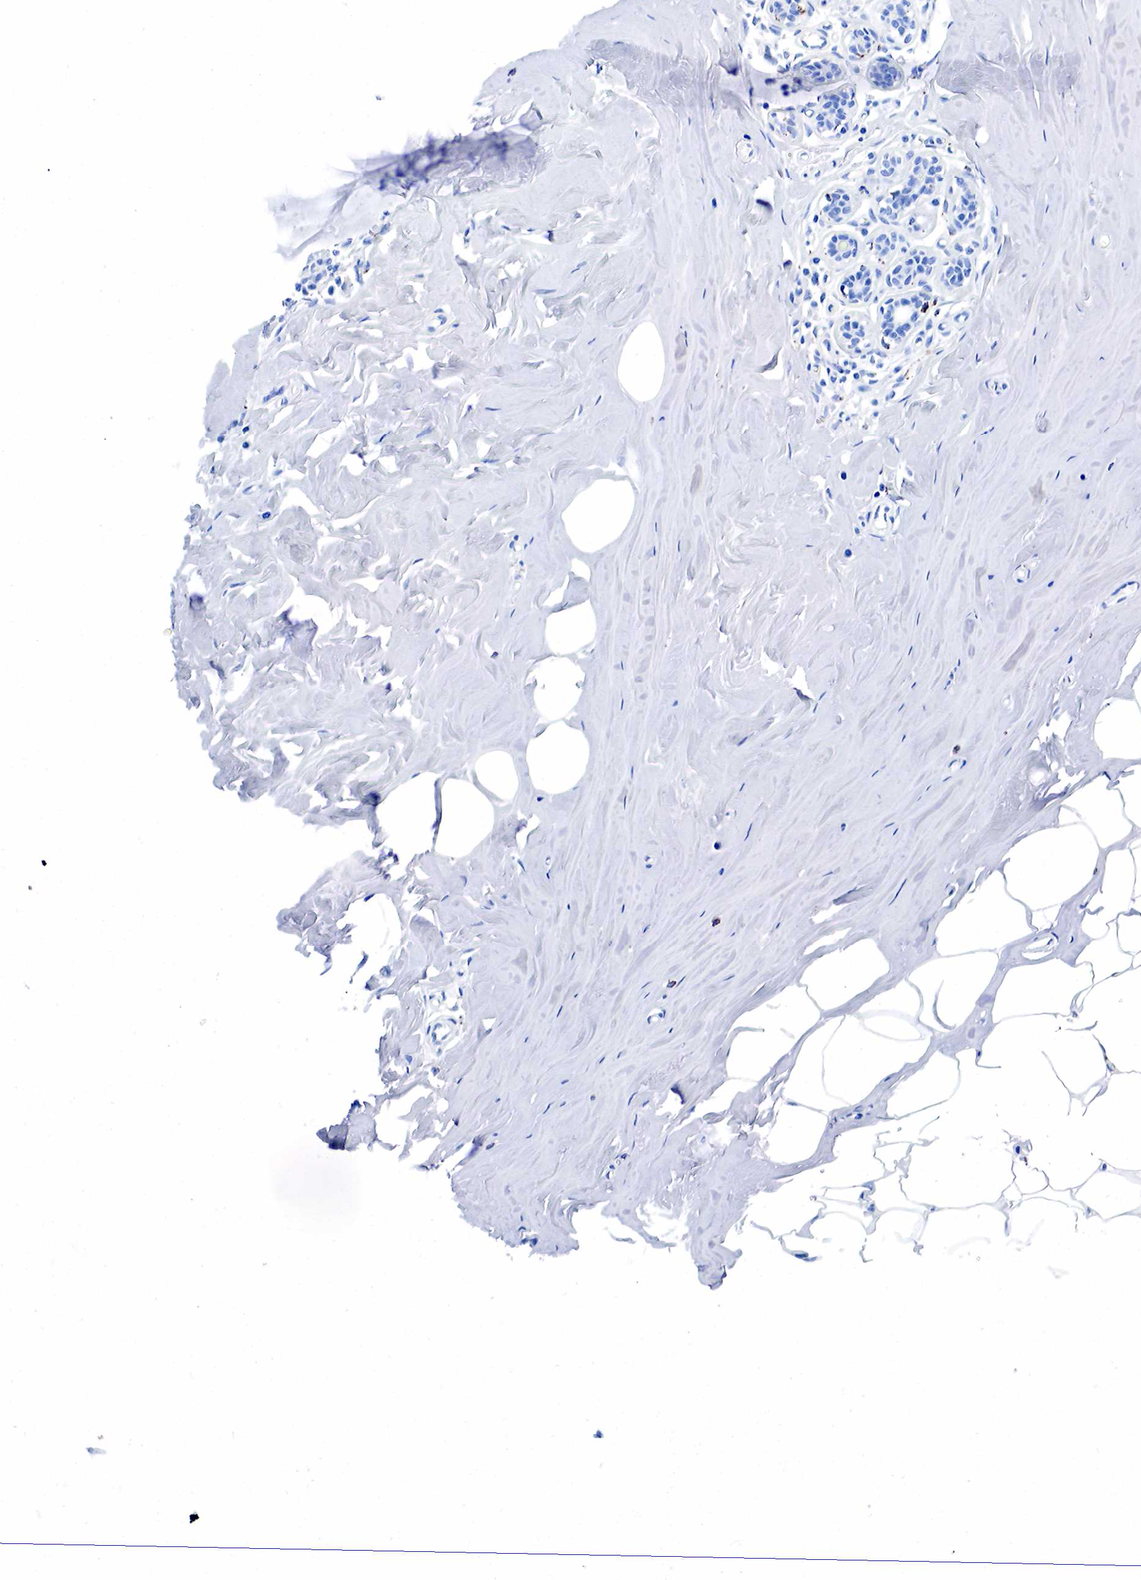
{"staining": {"intensity": "negative", "quantity": "none", "location": "none"}, "tissue": "breast", "cell_type": "Adipocytes", "image_type": "normal", "snomed": [{"axis": "morphology", "description": "Normal tissue, NOS"}, {"axis": "topography", "description": "Breast"}], "caption": "Image shows no protein staining in adipocytes of unremarkable breast. (DAB immunohistochemistry, high magnification).", "gene": "CD68", "patient": {"sex": "female", "age": 45}}